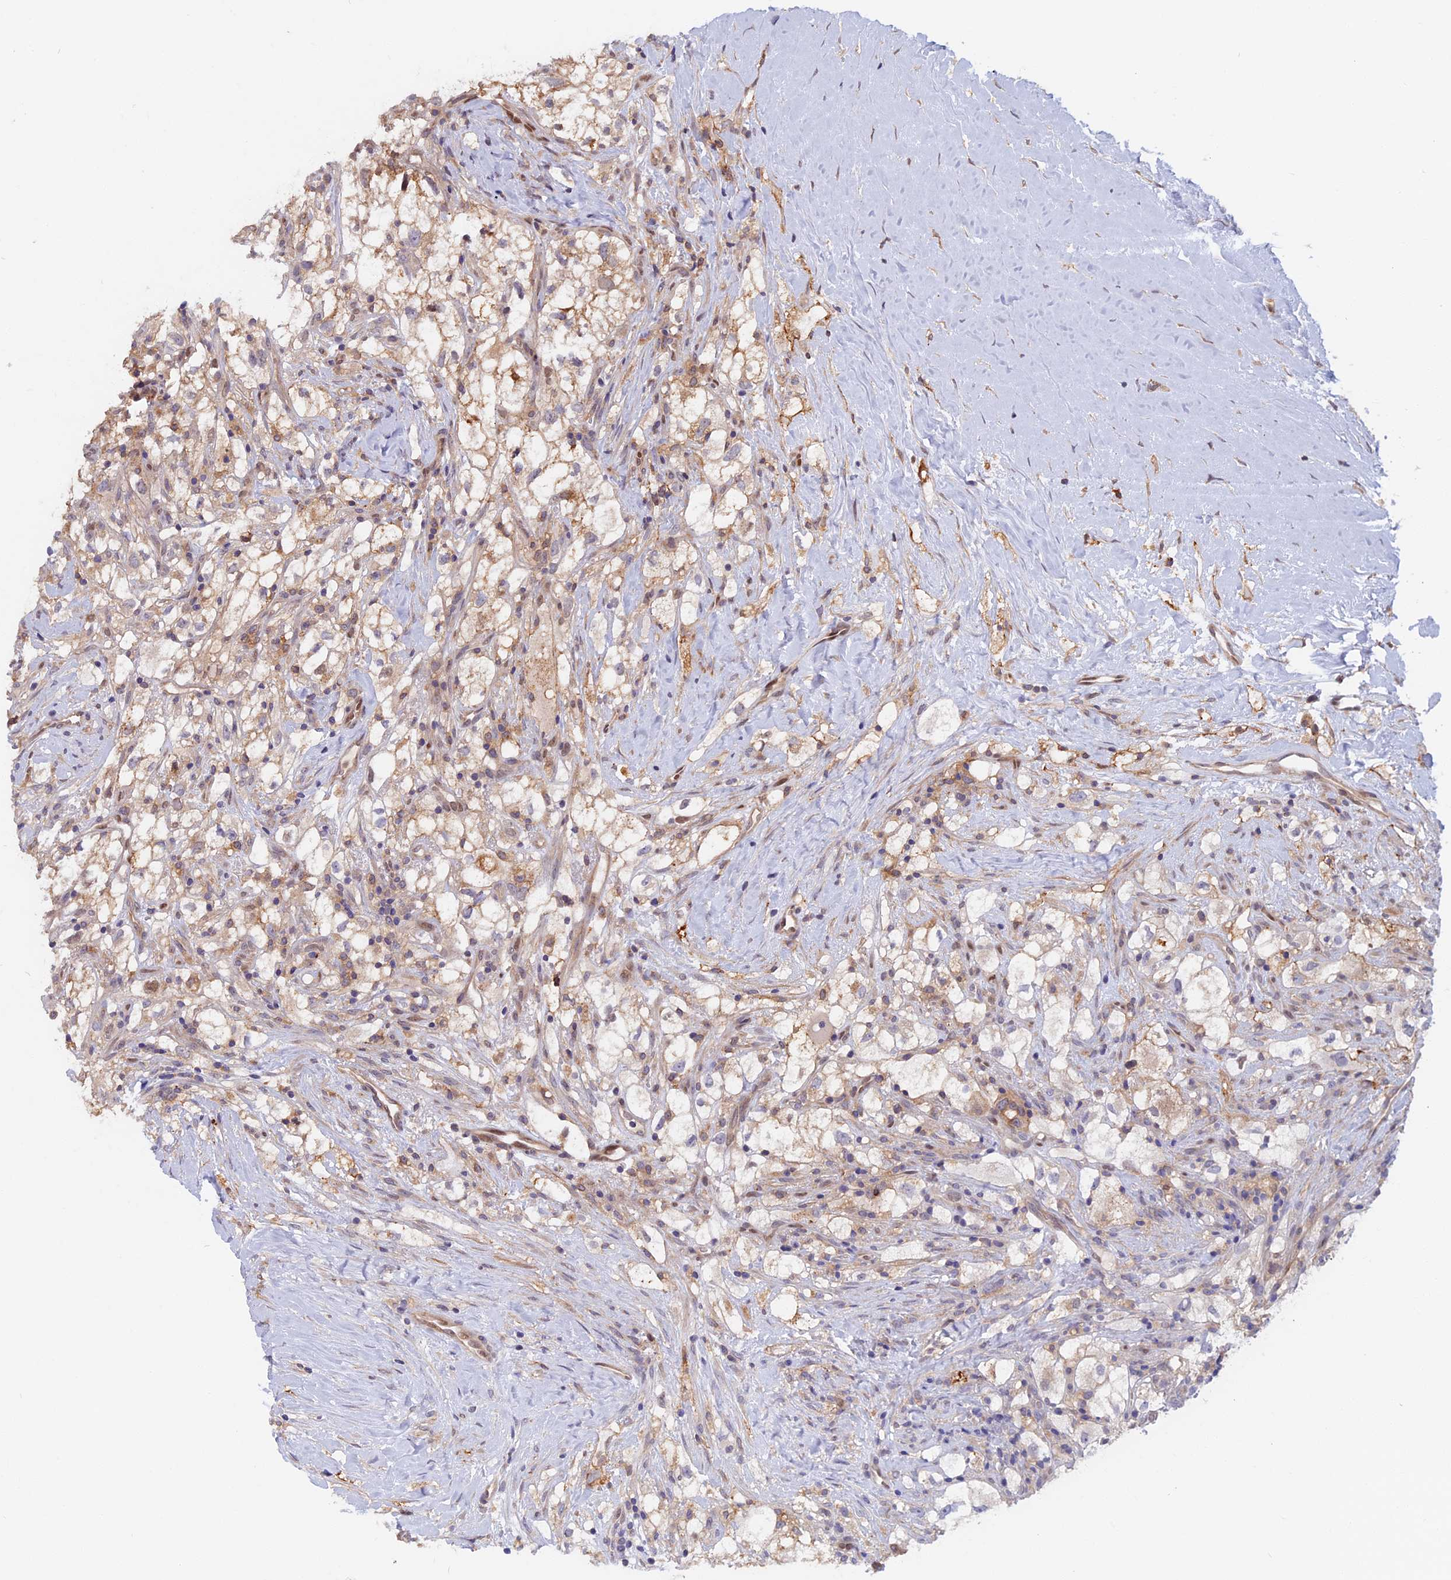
{"staining": {"intensity": "moderate", "quantity": "25%-75%", "location": "cytoplasmic/membranous"}, "tissue": "renal cancer", "cell_type": "Tumor cells", "image_type": "cancer", "snomed": [{"axis": "morphology", "description": "Adenocarcinoma, NOS"}, {"axis": "topography", "description": "Kidney"}], "caption": "Tumor cells exhibit medium levels of moderate cytoplasmic/membranous staining in about 25%-75% of cells in renal cancer.", "gene": "SPG11", "patient": {"sex": "male", "age": 59}}